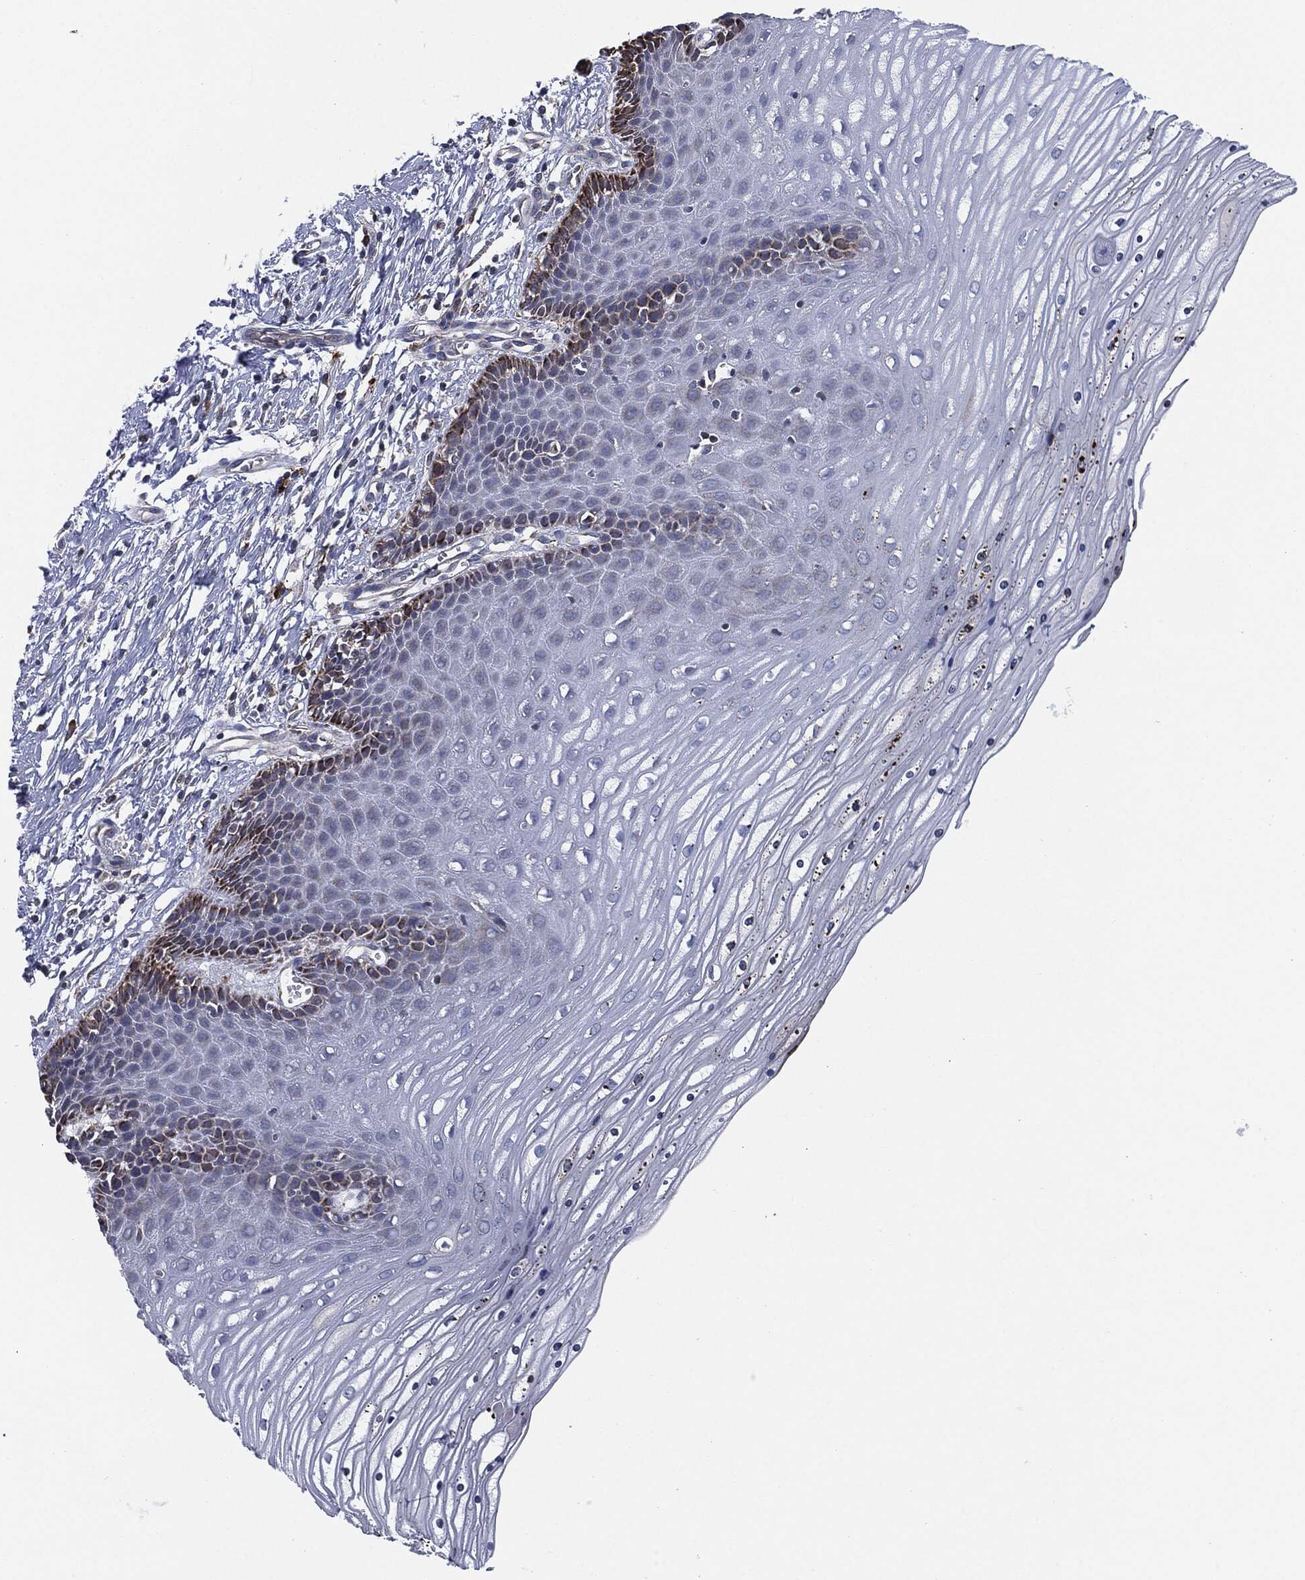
{"staining": {"intensity": "negative", "quantity": "none", "location": "none"}, "tissue": "cervix", "cell_type": "Glandular cells", "image_type": "normal", "snomed": [{"axis": "morphology", "description": "Normal tissue, NOS"}, {"axis": "topography", "description": "Cervix"}], "caption": "Benign cervix was stained to show a protein in brown. There is no significant staining in glandular cells. (DAB immunohistochemistry with hematoxylin counter stain).", "gene": "TMEM11", "patient": {"sex": "female", "age": 35}}